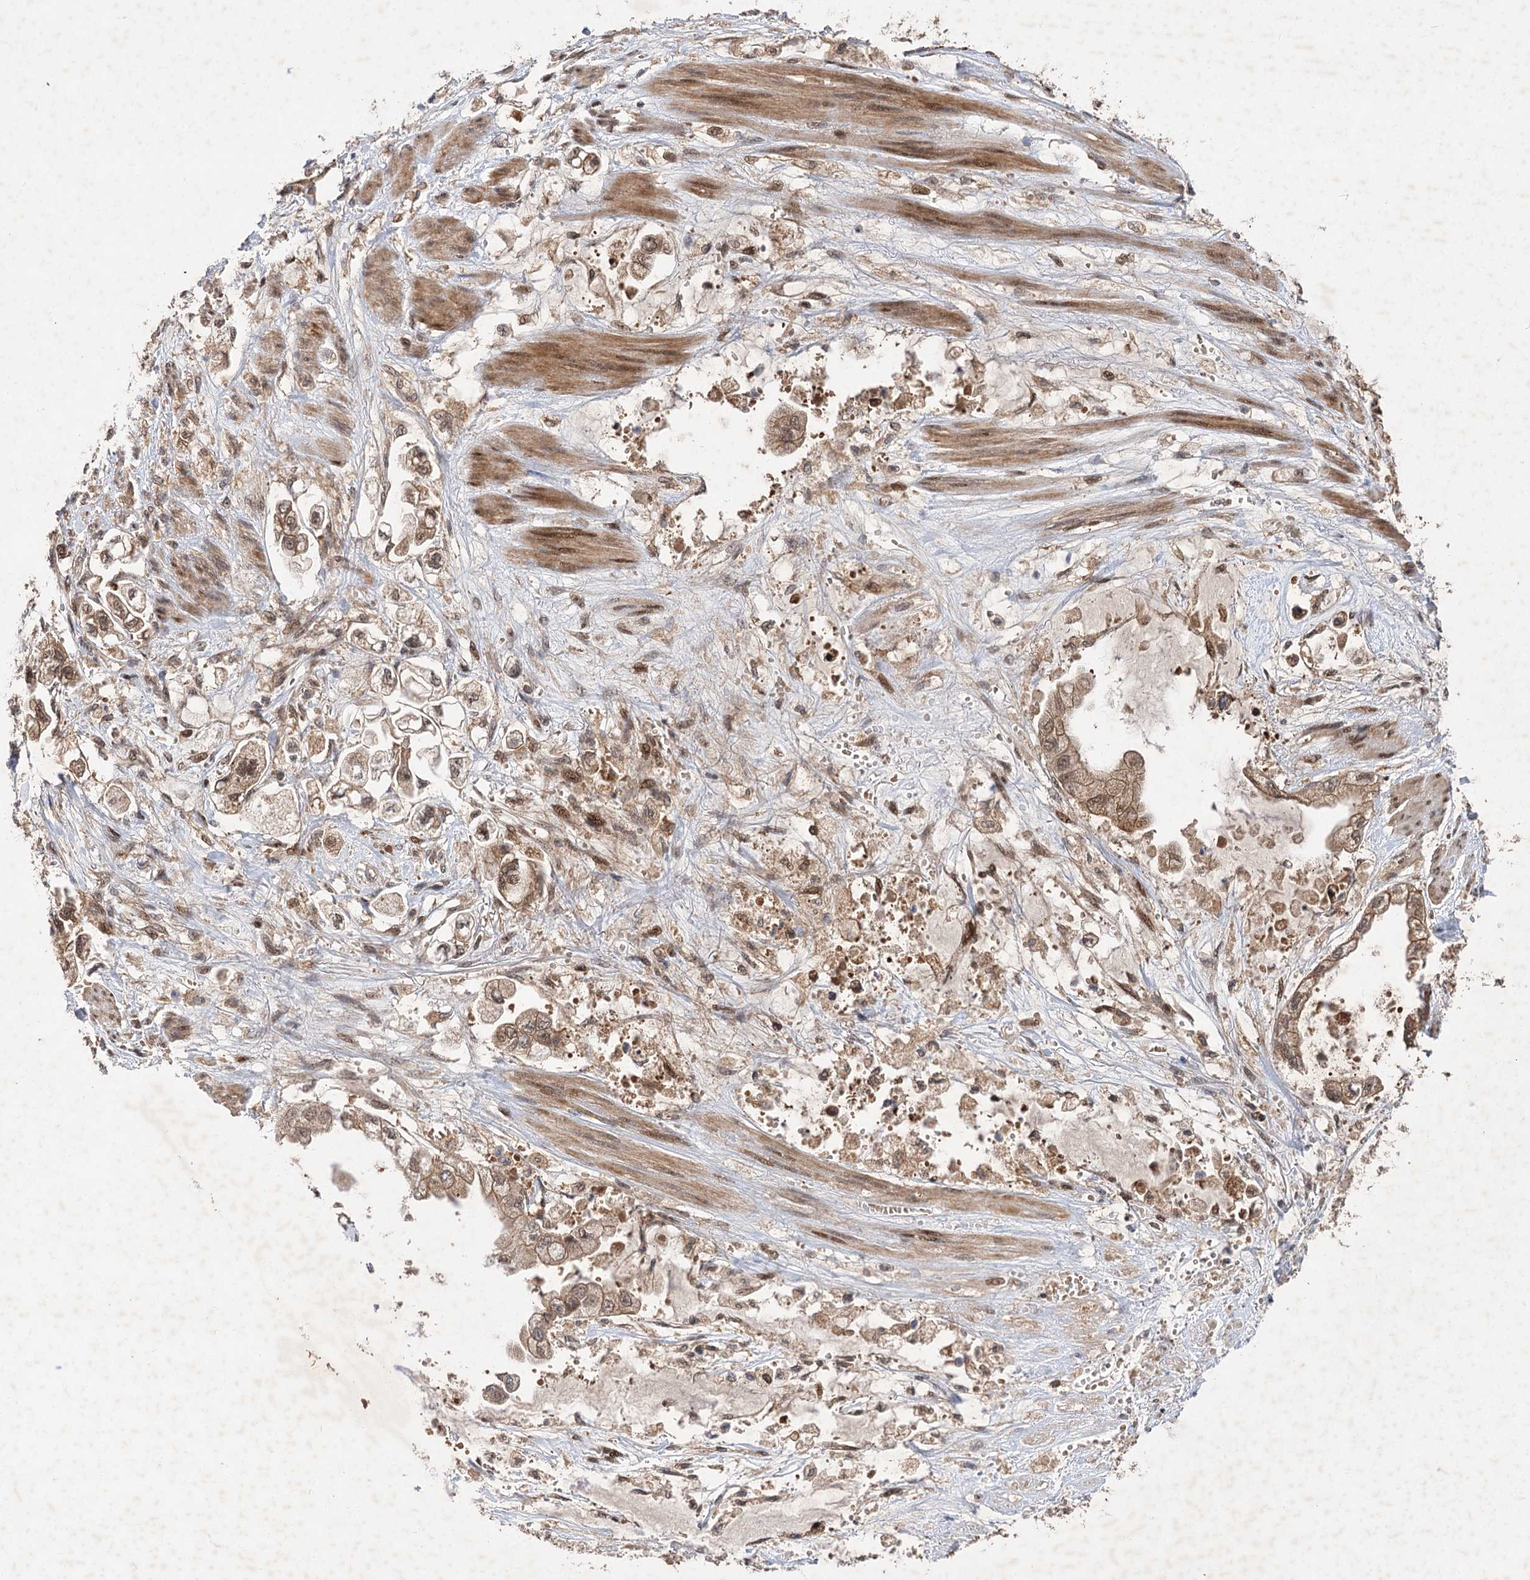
{"staining": {"intensity": "moderate", "quantity": ">75%", "location": "cytoplasmic/membranous,nuclear"}, "tissue": "stomach cancer", "cell_type": "Tumor cells", "image_type": "cancer", "snomed": [{"axis": "morphology", "description": "Adenocarcinoma, NOS"}, {"axis": "topography", "description": "Stomach"}], "caption": "Stomach cancer was stained to show a protein in brown. There is medium levels of moderate cytoplasmic/membranous and nuclear expression in about >75% of tumor cells. The staining was performed using DAB (3,3'-diaminobenzidine), with brown indicating positive protein expression. Nuclei are stained blue with hematoxylin.", "gene": "FBXW8", "patient": {"sex": "male", "age": 62}}